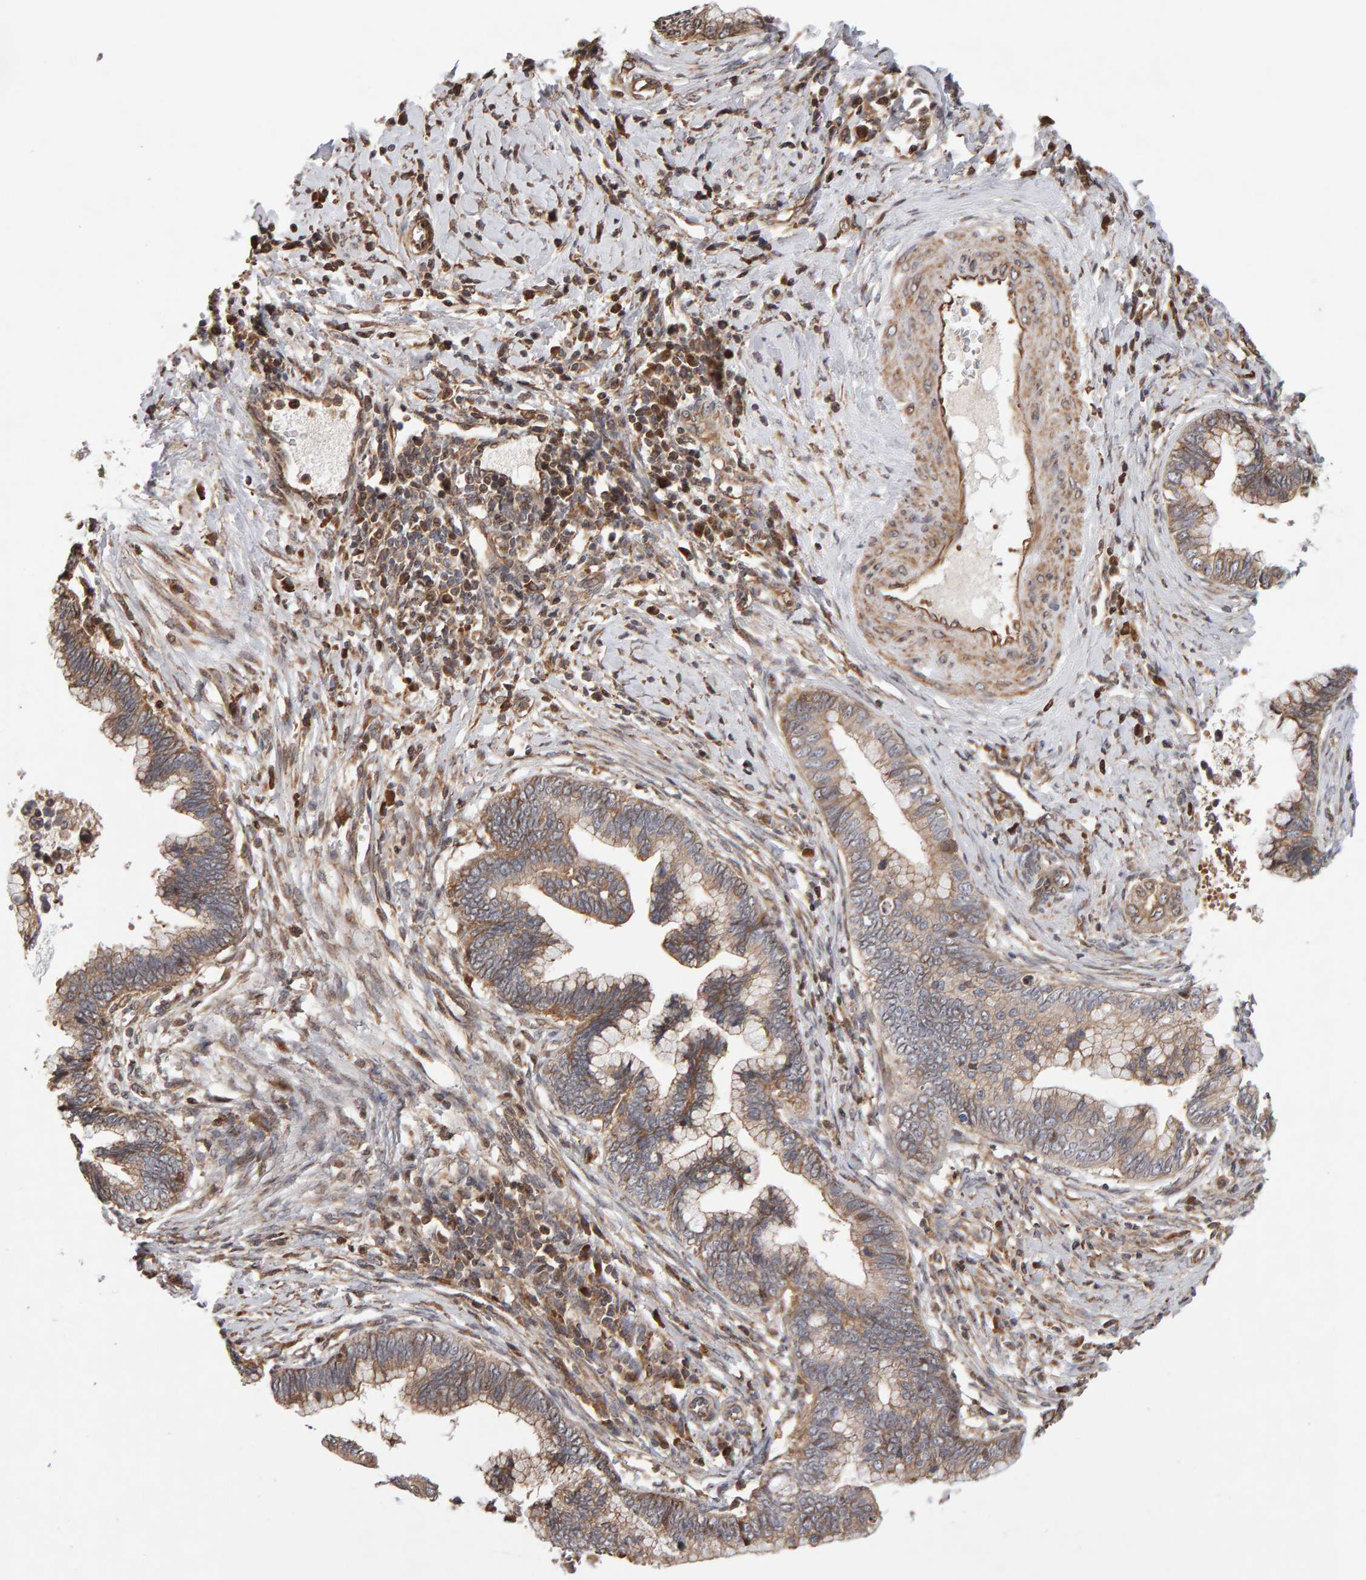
{"staining": {"intensity": "moderate", "quantity": ">75%", "location": "cytoplasmic/membranous"}, "tissue": "cervical cancer", "cell_type": "Tumor cells", "image_type": "cancer", "snomed": [{"axis": "morphology", "description": "Adenocarcinoma, NOS"}, {"axis": "topography", "description": "Cervix"}], "caption": "High-power microscopy captured an immunohistochemistry photomicrograph of cervical cancer (adenocarcinoma), revealing moderate cytoplasmic/membranous staining in approximately >75% of tumor cells.", "gene": "LZTS1", "patient": {"sex": "female", "age": 44}}